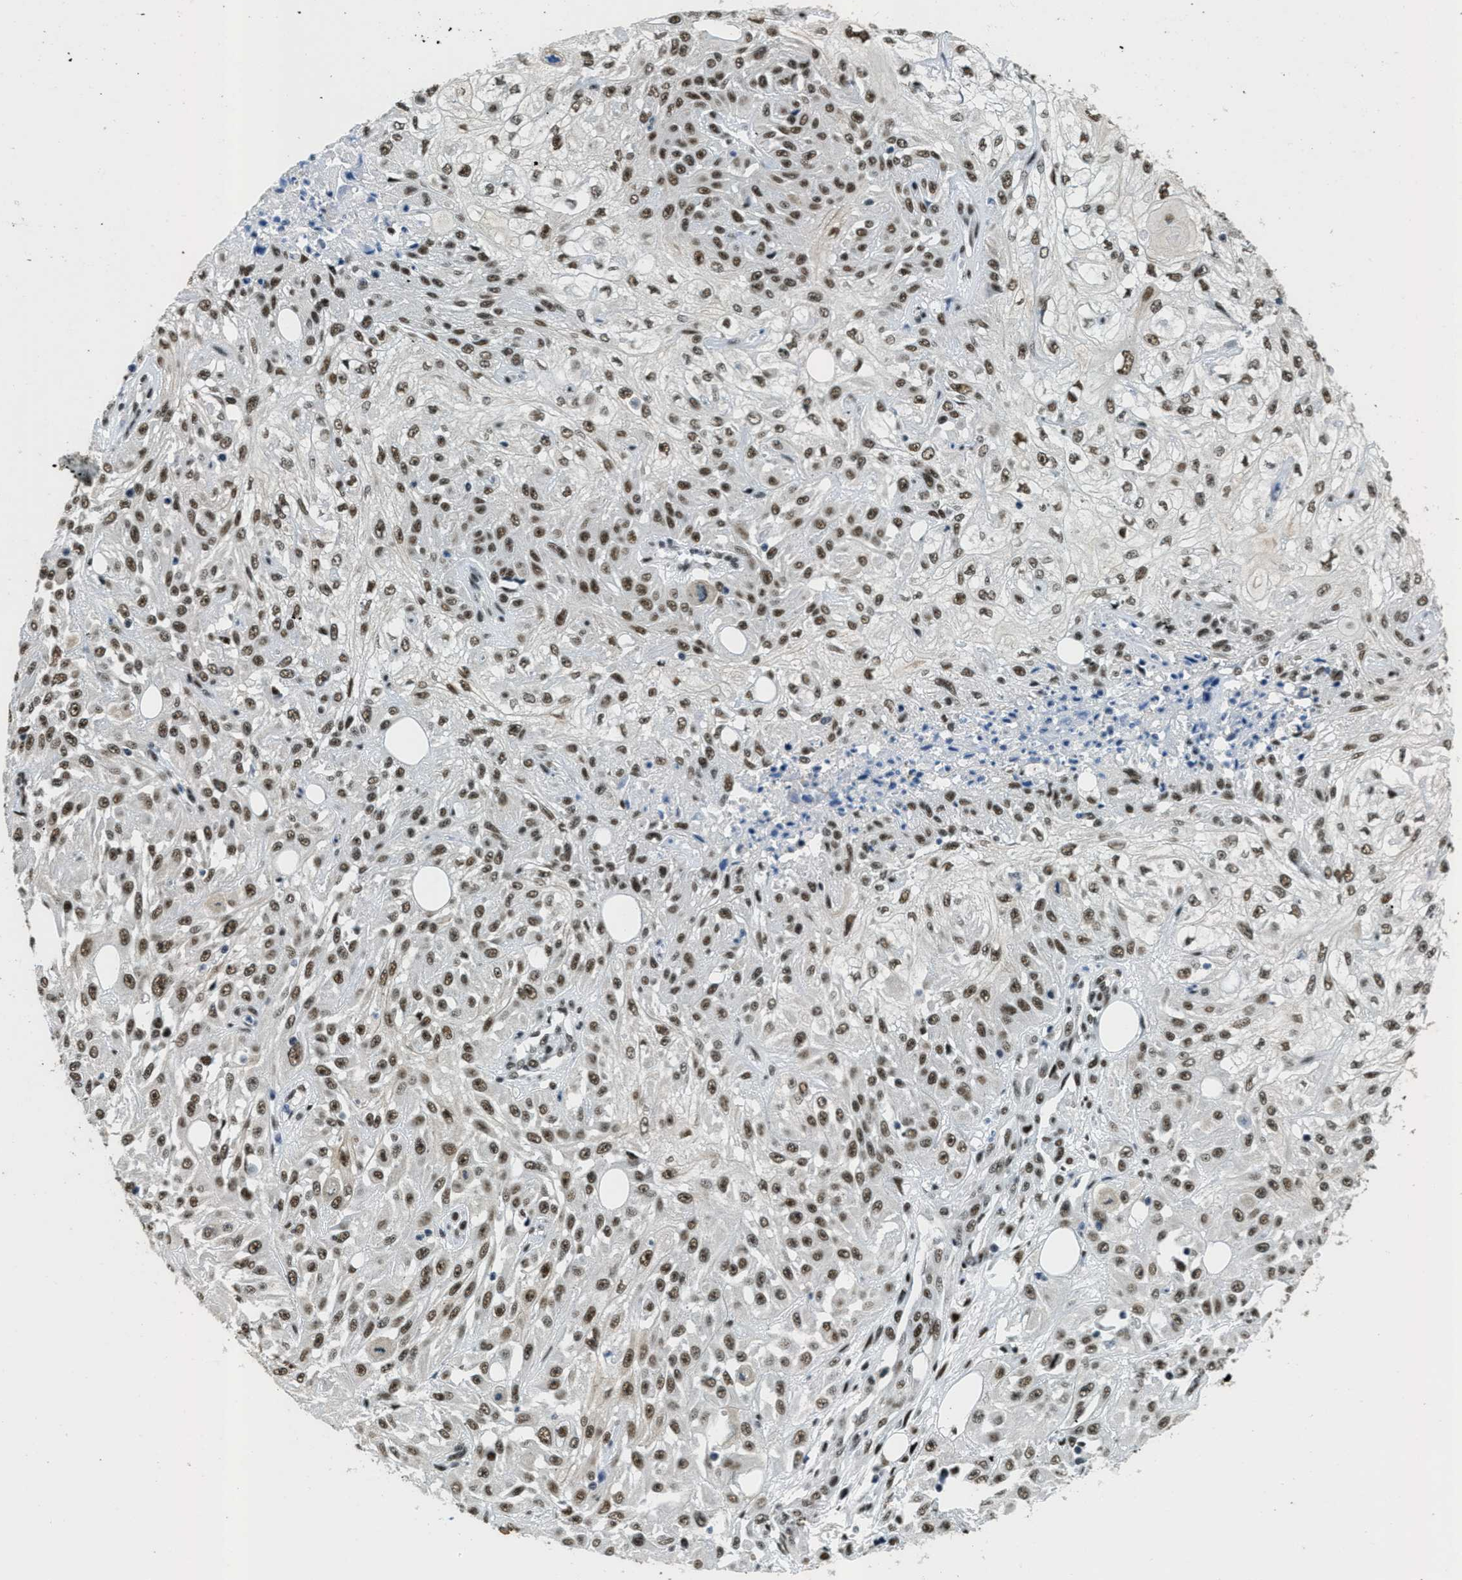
{"staining": {"intensity": "moderate", "quantity": ">75%", "location": "nuclear"}, "tissue": "skin cancer", "cell_type": "Tumor cells", "image_type": "cancer", "snomed": [{"axis": "morphology", "description": "Squamous cell carcinoma, NOS"}, {"axis": "morphology", "description": "Squamous cell carcinoma, metastatic, NOS"}, {"axis": "topography", "description": "Skin"}, {"axis": "topography", "description": "Lymph node"}], "caption": "This histopathology image exhibits IHC staining of metastatic squamous cell carcinoma (skin), with medium moderate nuclear positivity in about >75% of tumor cells.", "gene": "SSB", "patient": {"sex": "male", "age": 75}}